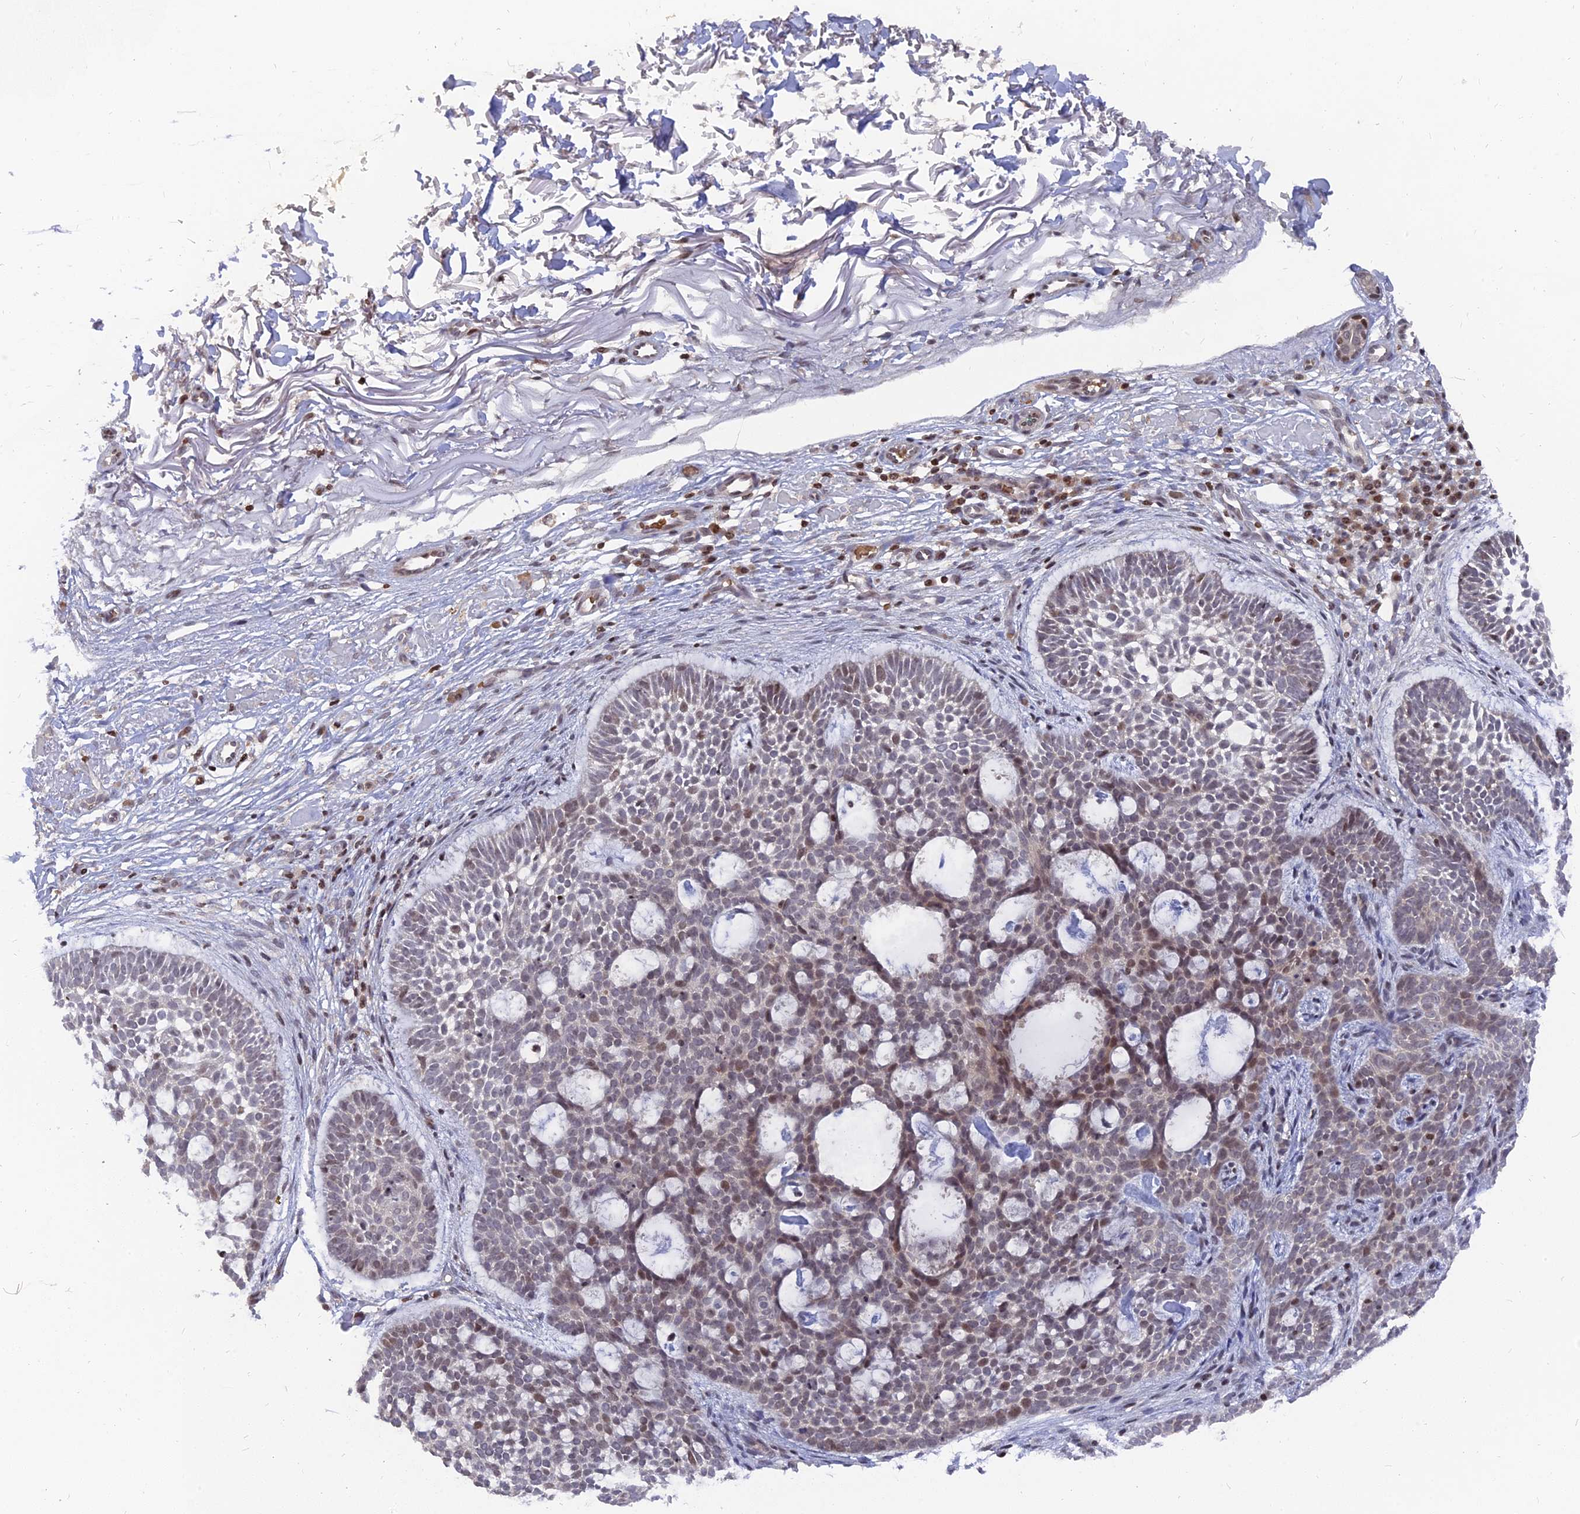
{"staining": {"intensity": "weak", "quantity": "25%-75%", "location": "nuclear"}, "tissue": "skin cancer", "cell_type": "Tumor cells", "image_type": "cancer", "snomed": [{"axis": "morphology", "description": "Basal cell carcinoma"}, {"axis": "topography", "description": "Skin"}], "caption": "Skin cancer was stained to show a protein in brown. There is low levels of weak nuclear staining in approximately 25%-75% of tumor cells.", "gene": "NR1H3", "patient": {"sex": "male", "age": 85}}